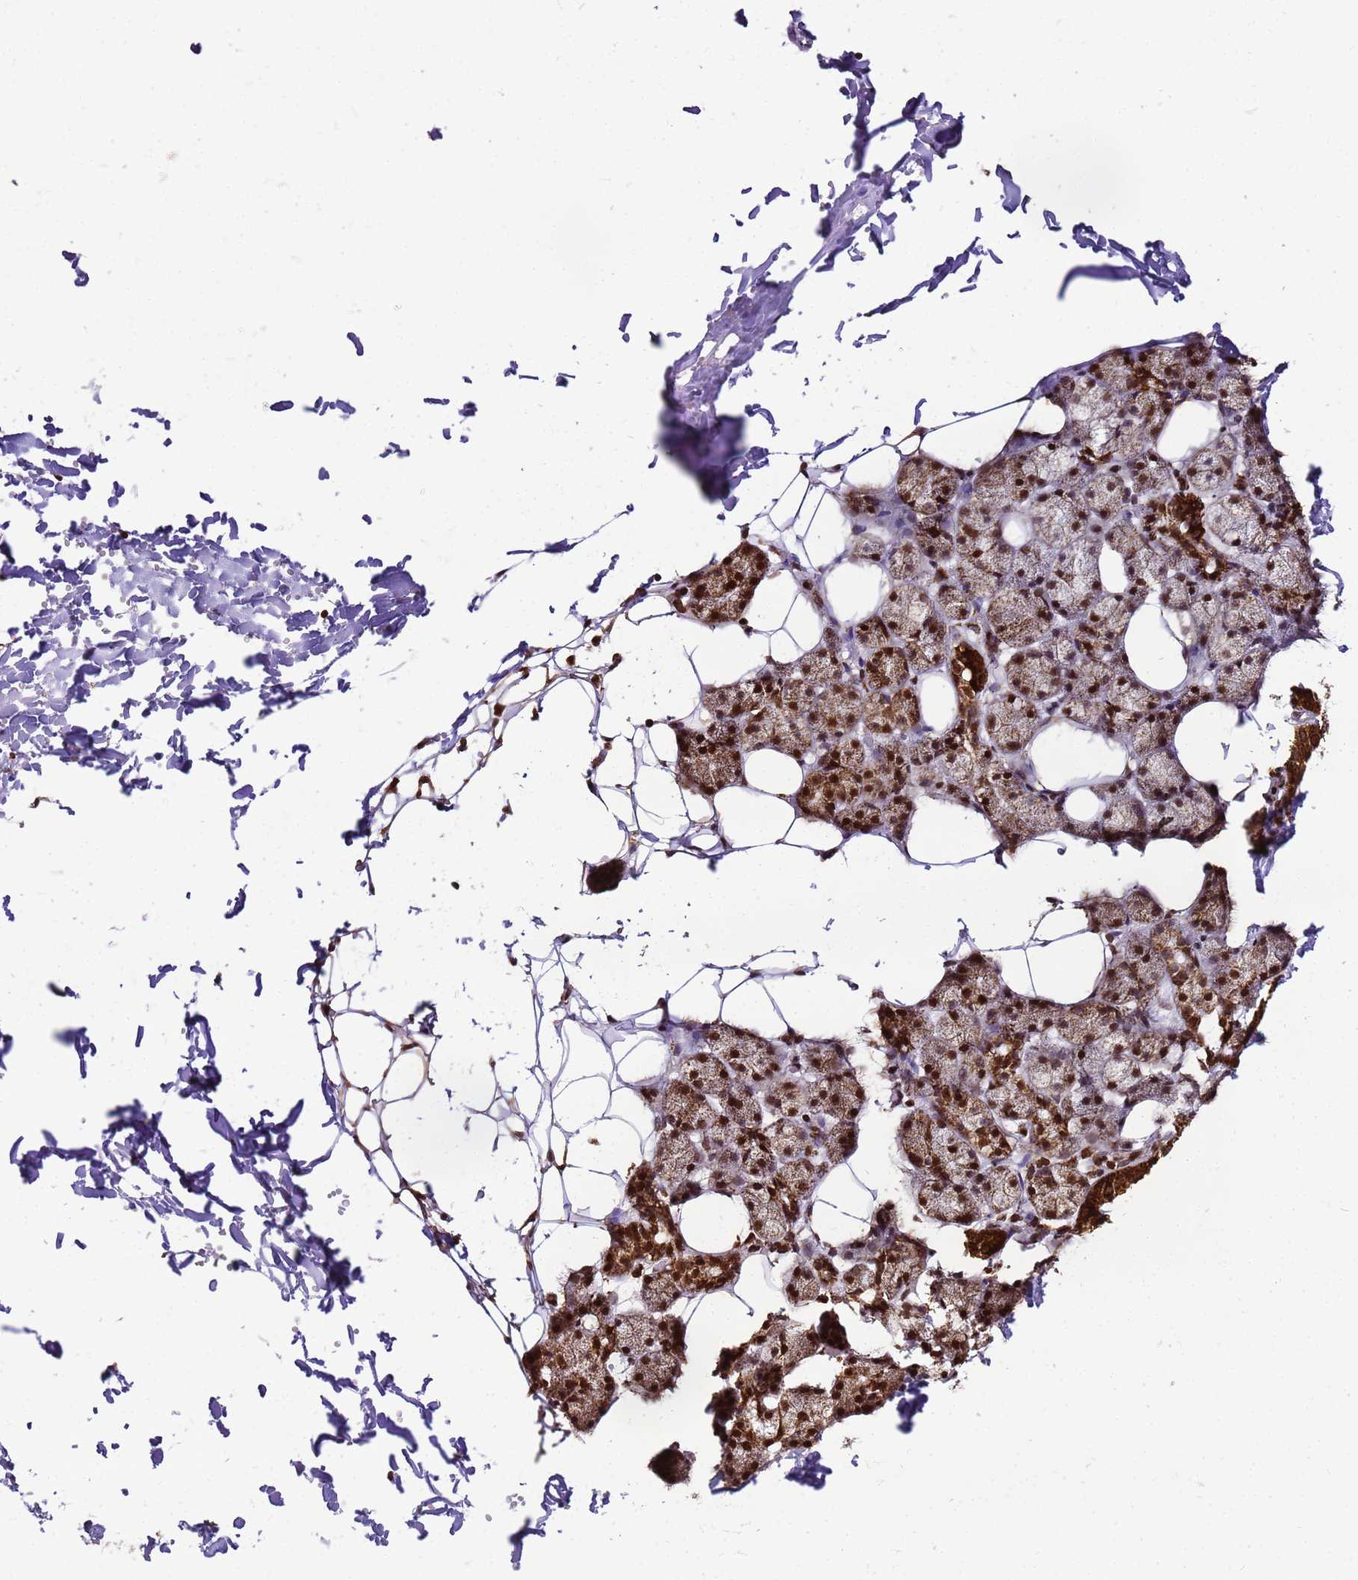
{"staining": {"intensity": "strong", "quantity": "25%-75%", "location": "cytoplasmic/membranous,nuclear"}, "tissue": "salivary gland", "cell_type": "Glandular cells", "image_type": "normal", "snomed": [{"axis": "morphology", "description": "Normal tissue, NOS"}, {"axis": "topography", "description": "Salivary gland"}], "caption": "Immunohistochemistry (IHC) staining of normal salivary gland, which exhibits high levels of strong cytoplasmic/membranous,nuclear expression in about 25%-75% of glandular cells indicating strong cytoplasmic/membranous,nuclear protein expression. The staining was performed using DAB (brown) for protein detection and nuclei were counterstained in hematoxylin (blue).", "gene": "HSPE1", "patient": {"sex": "female", "age": 33}}